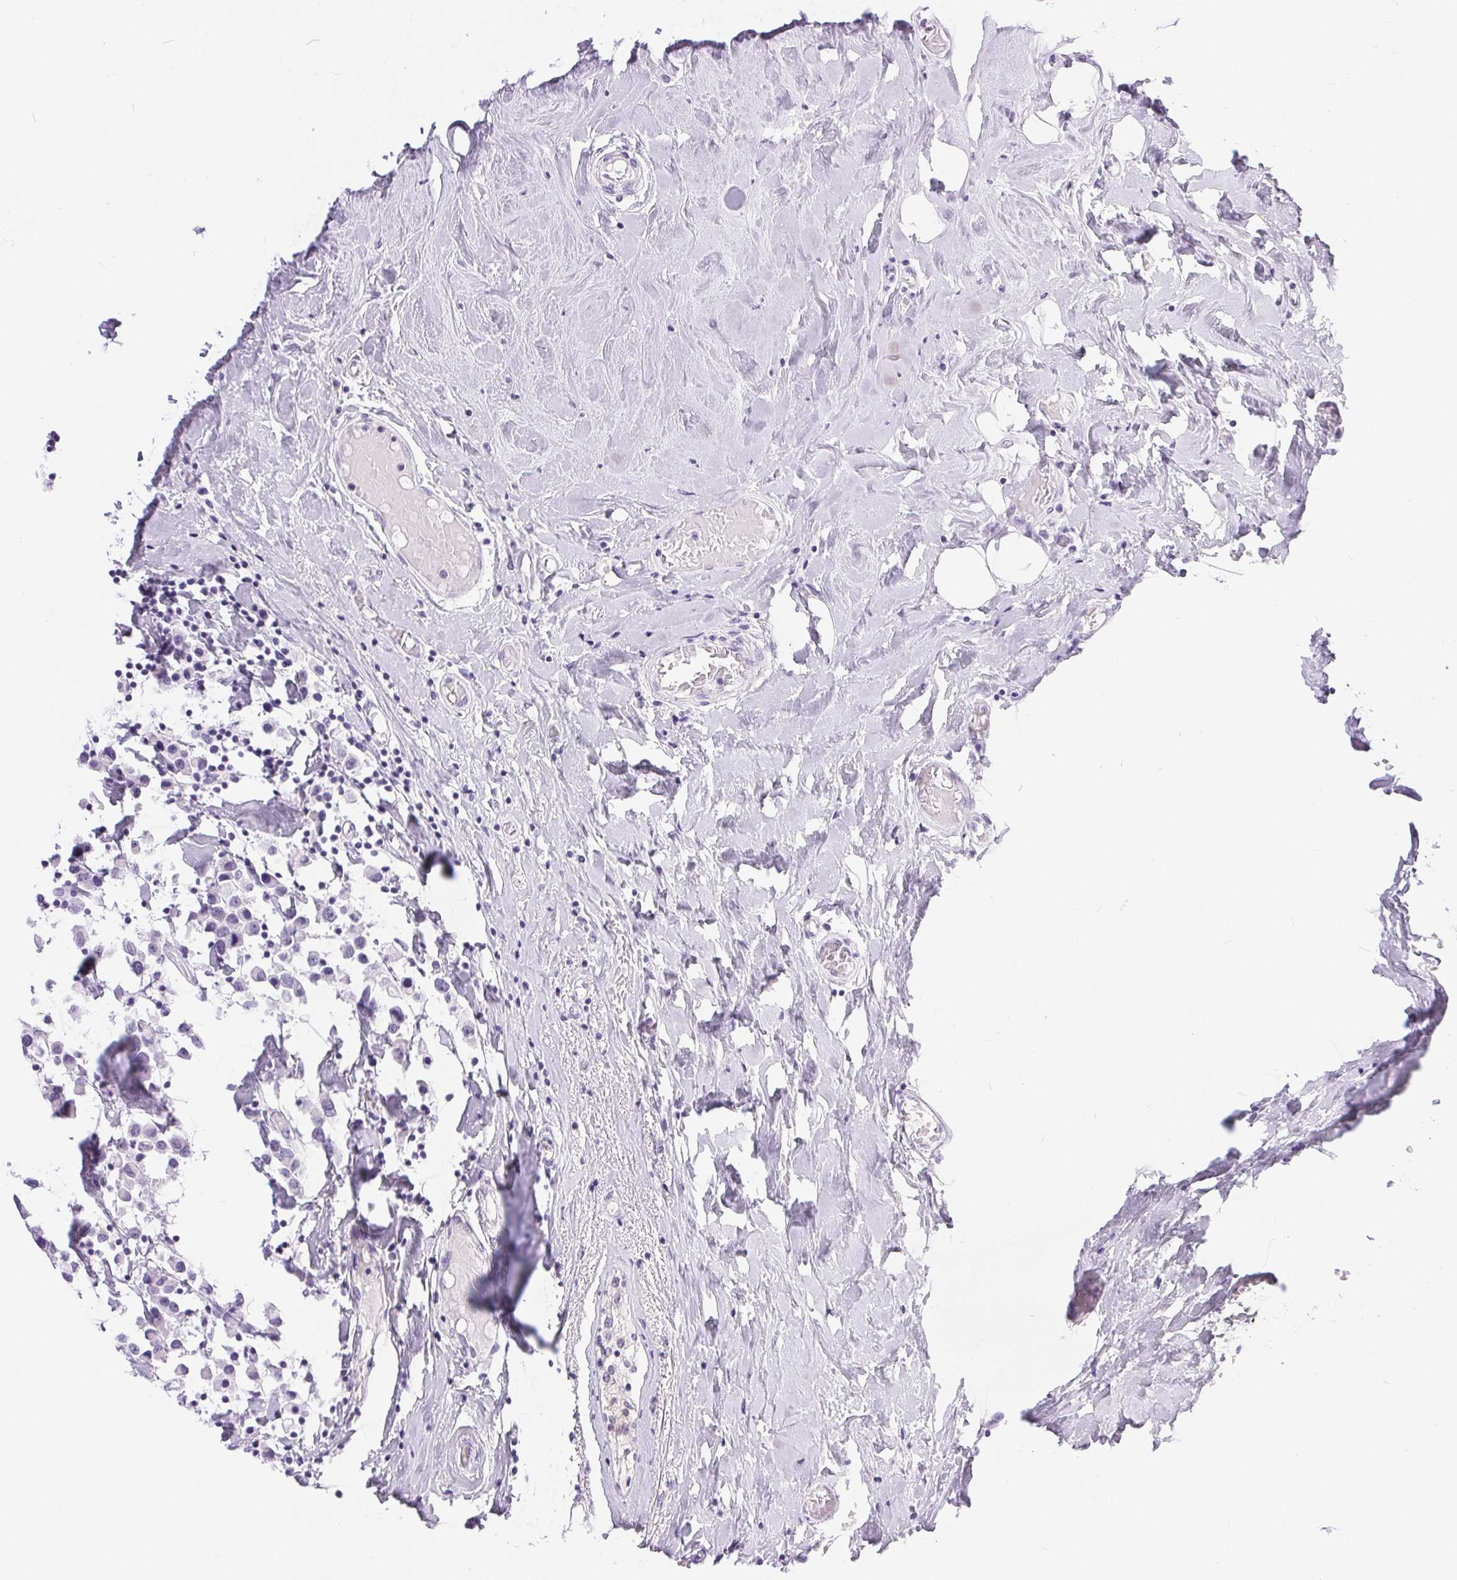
{"staining": {"intensity": "negative", "quantity": "none", "location": "none"}, "tissue": "breast cancer", "cell_type": "Tumor cells", "image_type": "cancer", "snomed": [{"axis": "morphology", "description": "Duct carcinoma"}, {"axis": "topography", "description": "Breast"}], "caption": "Tumor cells show no significant expression in infiltrating ductal carcinoma (breast). (Stains: DAB immunohistochemistry (IHC) with hematoxylin counter stain, Microscopy: brightfield microscopy at high magnification).", "gene": "XDH", "patient": {"sex": "female", "age": 61}}